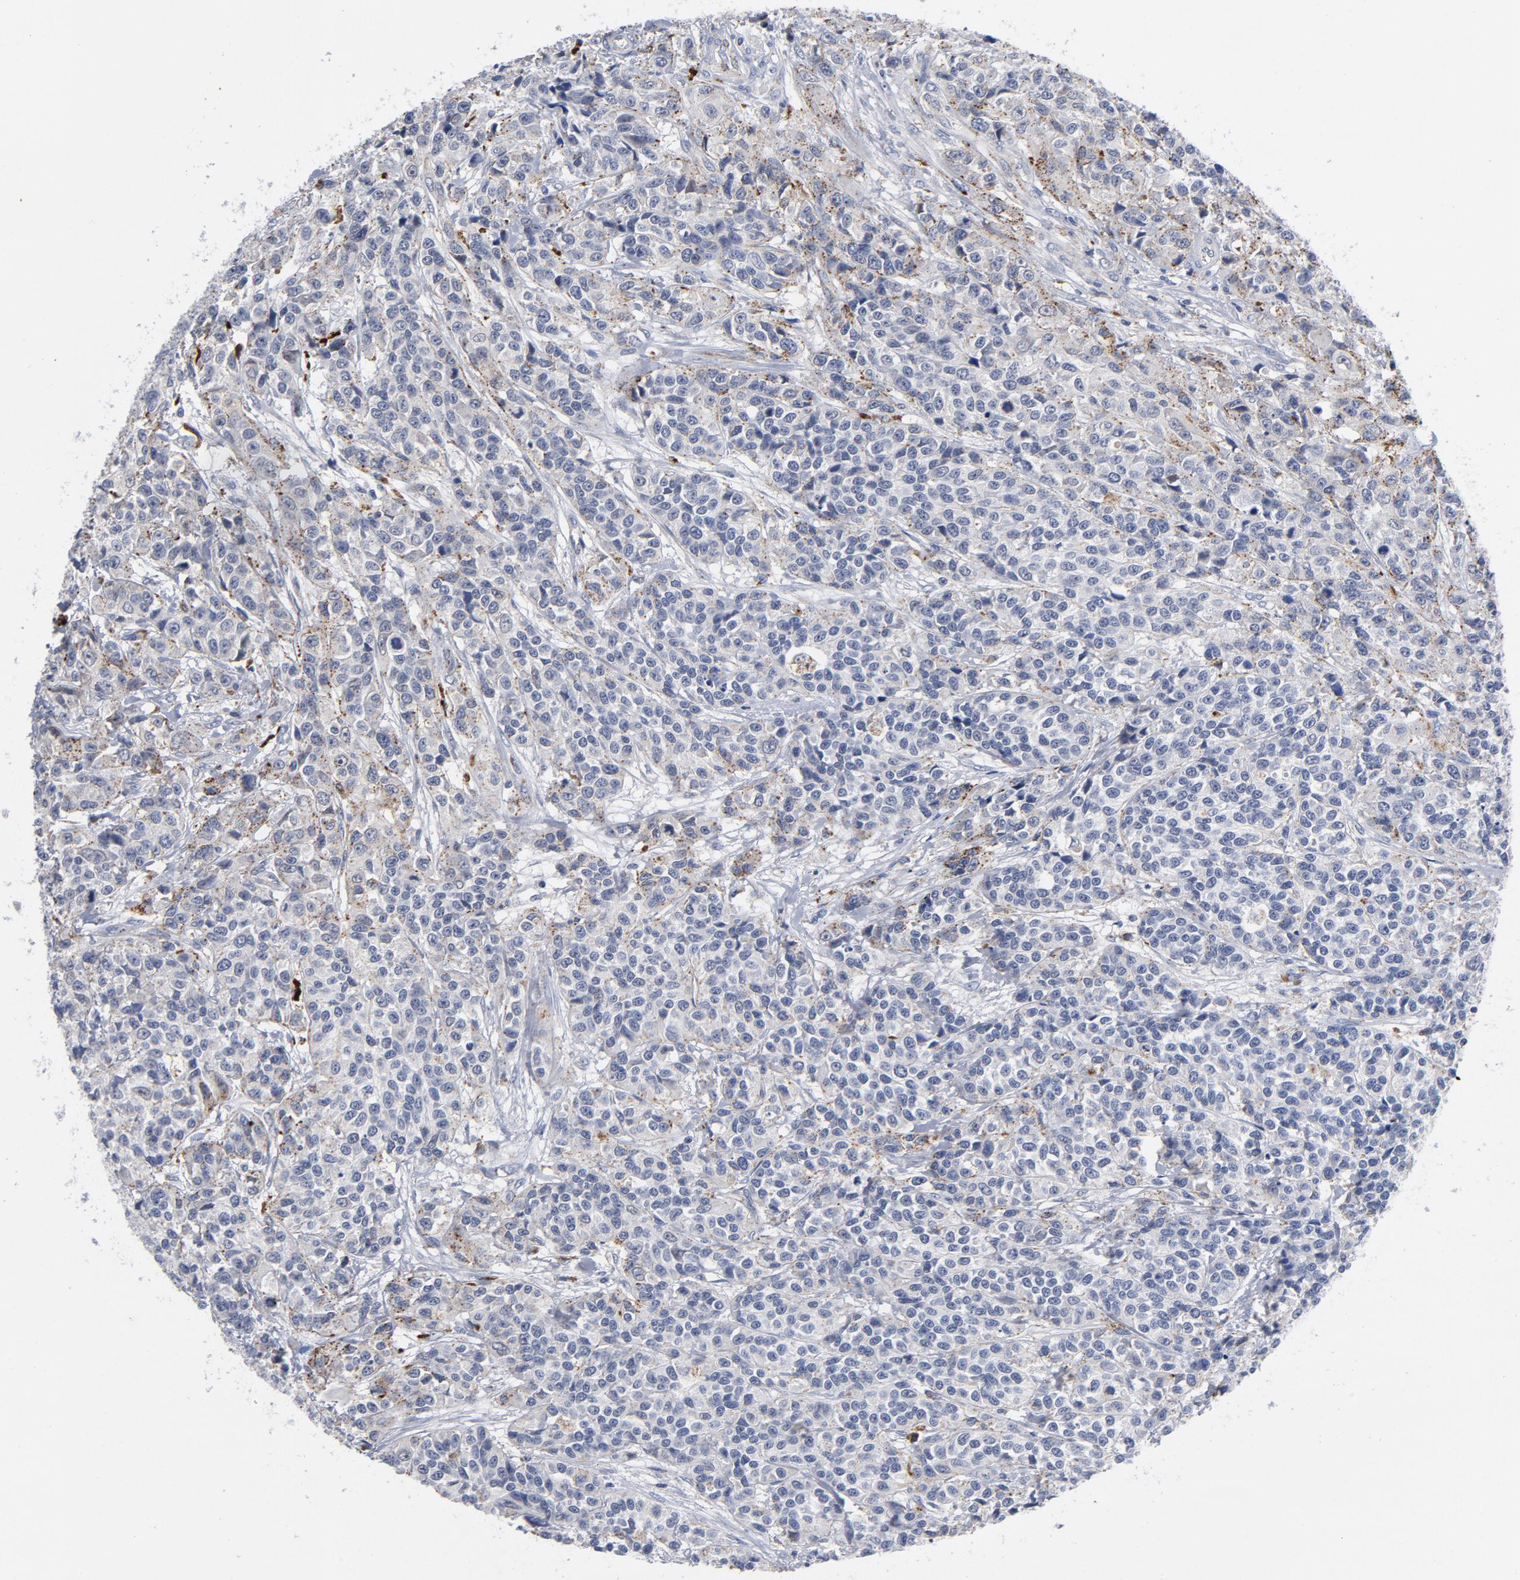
{"staining": {"intensity": "moderate", "quantity": "<25%", "location": "cytoplasmic/membranous"}, "tissue": "urothelial cancer", "cell_type": "Tumor cells", "image_type": "cancer", "snomed": [{"axis": "morphology", "description": "Urothelial carcinoma, High grade"}, {"axis": "topography", "description": "Urinary bladder"}], "caption": "An image of human urothelial cancer stained for a protein displays moderate cytoplasmic/membranous brown staining in tumor cells. Nuclei are stained in blue.", "gene": "AKT2", "patient": {"sex": "female", "age": 81}}